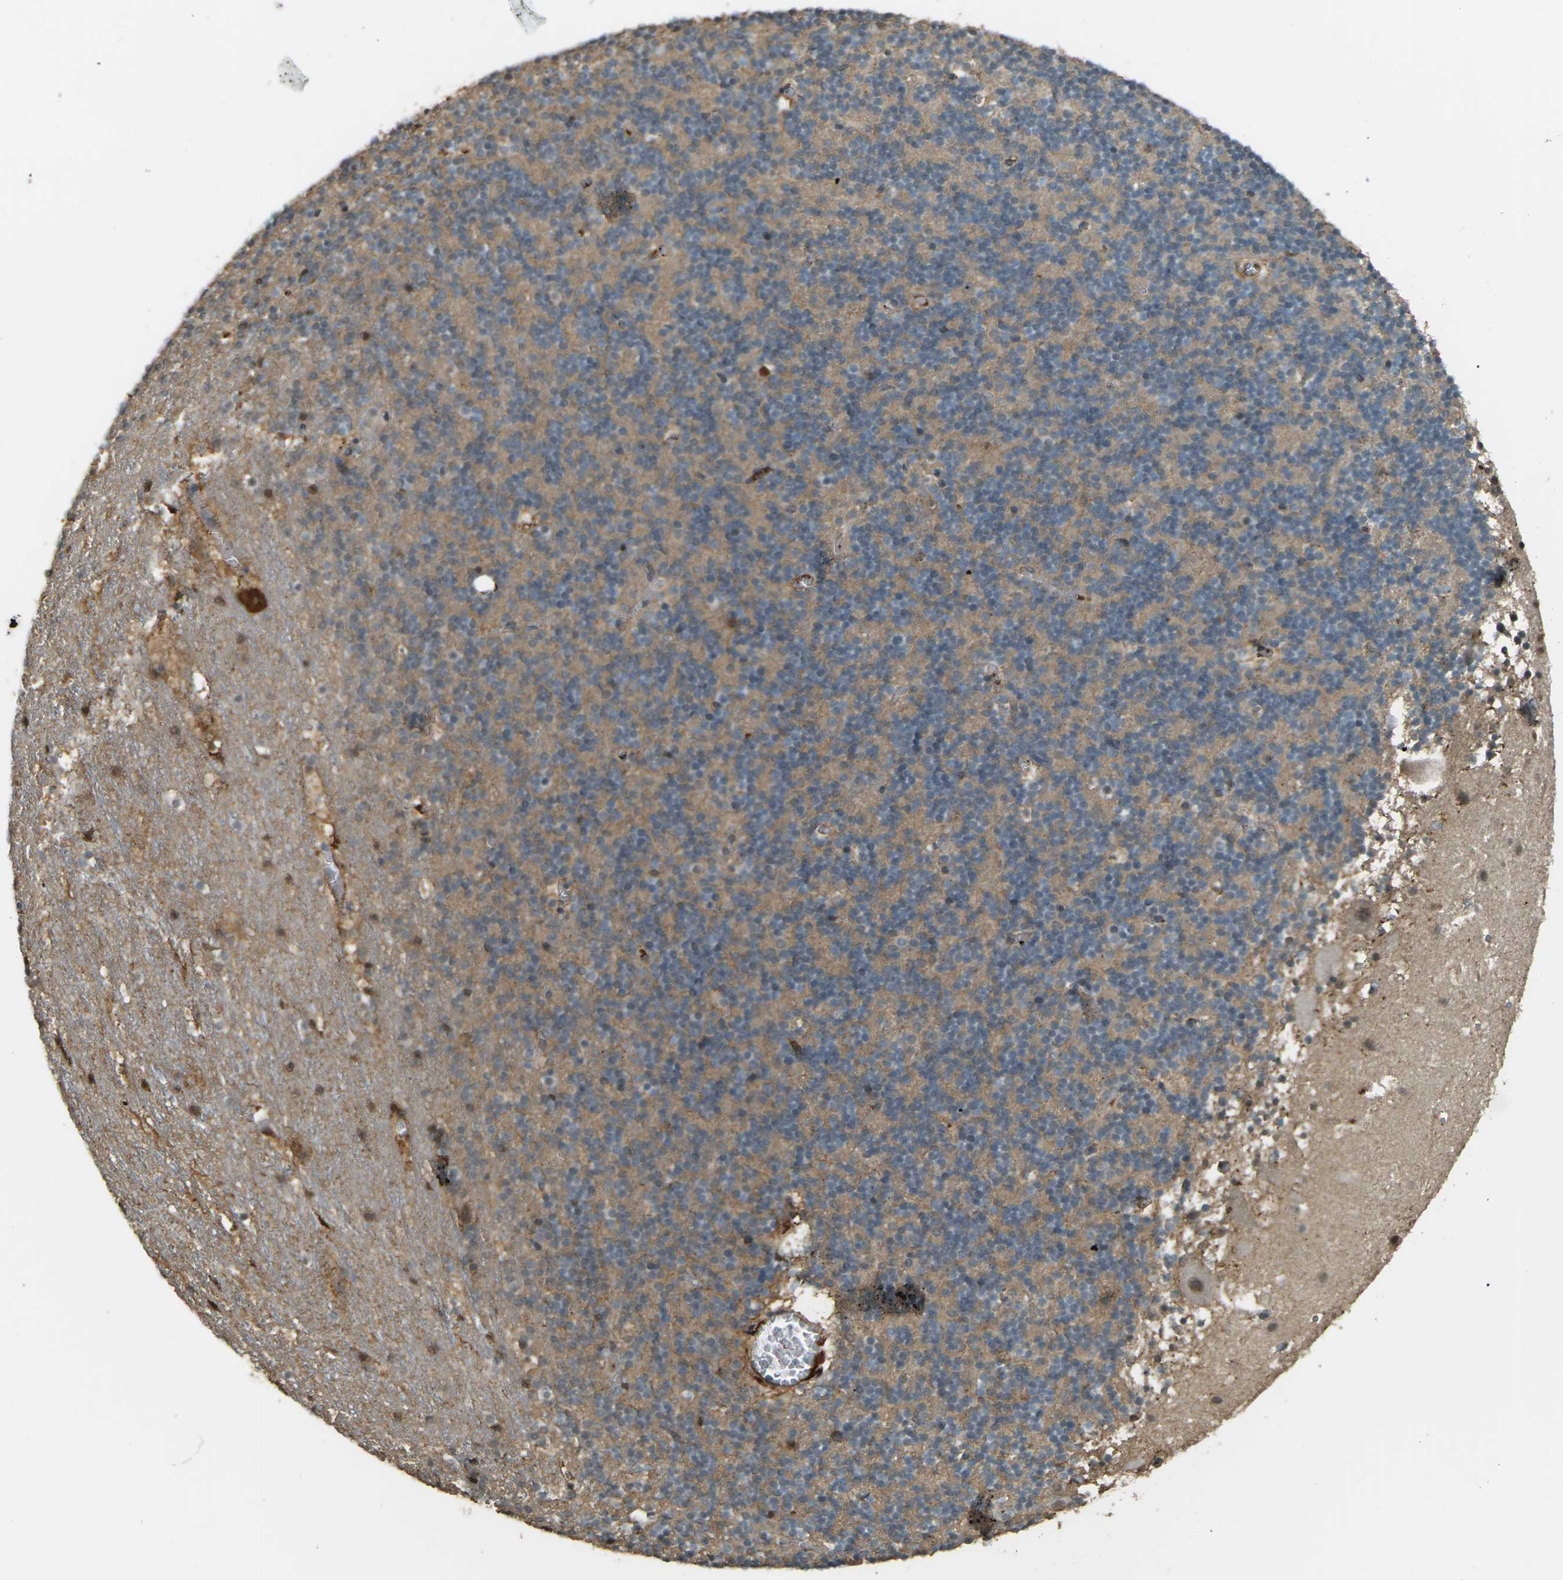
{"staining": {"intensity": "weak", "quantity": ">75%", "location": "cytoplasmic/membranous"}, "tissue": "cerebellum", "cell_type": "Cells in granular layer", "image_type": "normal", "snomed": [{"axis": "morphology", "description": "Normal tissue, NOS"}, {"axis": "topography", "description": "Cerebellum"}], "caption": "Brown immunohistochemical staining in unremarkable cerebellum demonstrates weak cytoplasmic/membranous expression in about >75% of cells in granular layer. Immunohistochemistry (ihc) stains the protein in brown and the nuclei are stained blue.", "gene": "CYP1B1", "patient": {"sex": "male", "age": 45}}